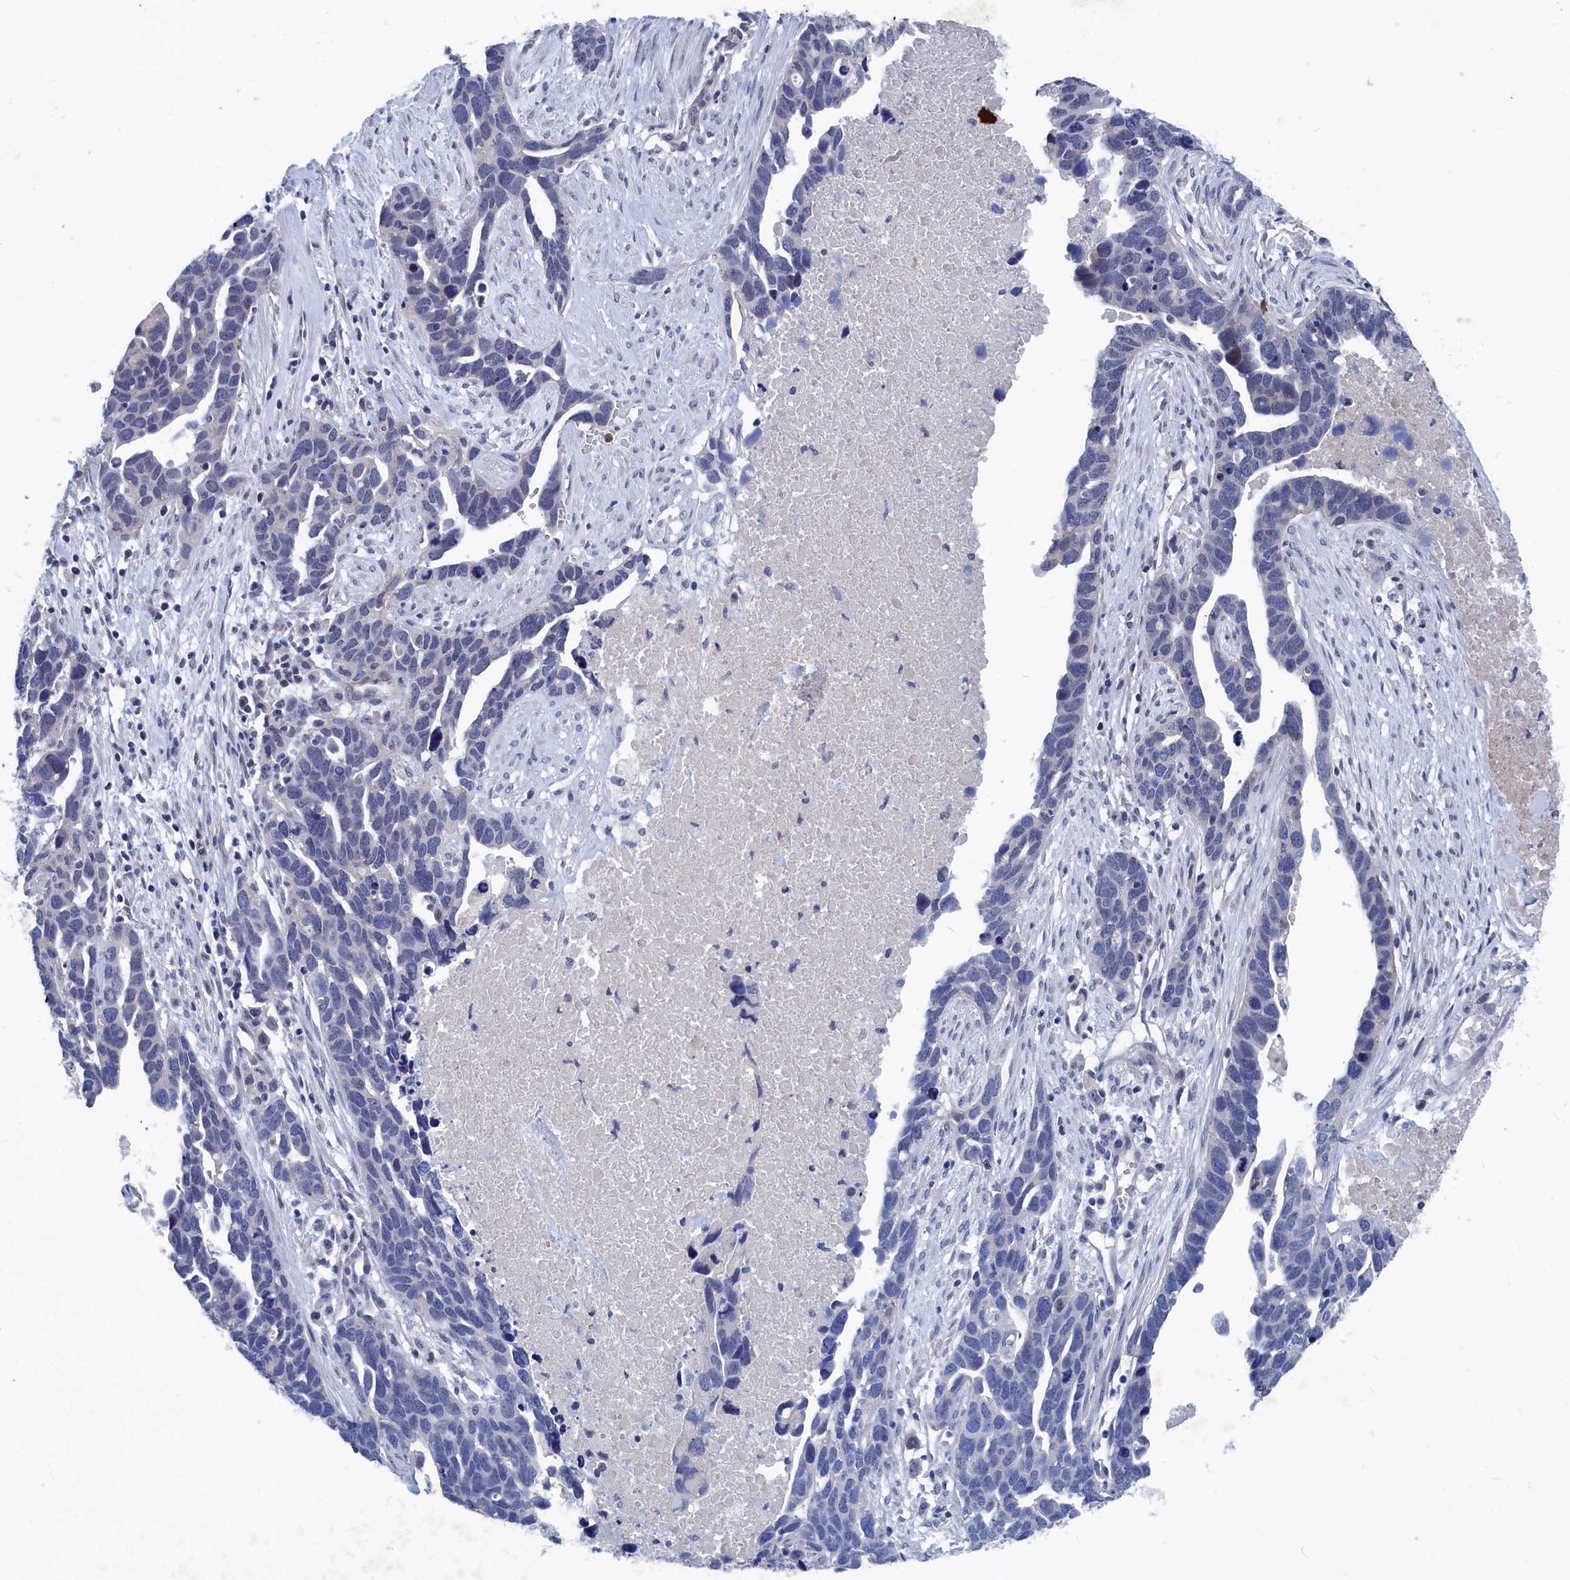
{"staining": {"intensity": "negative", "quantity": "none", "location": "none"}, "tissue": "ovarian cancer", "cell_type": "Tumor cells", "image_type": "cancer", "snomed": [{"axis": "morphology", "description": "Cystadenocarcinoma, serous, NOS"}, {"axis": "topography", "description": "Ovary"}], "caption": "Human ovarian cancer (serous cystadenocarcinoma) stained for a protein using immunohistochemistry reveals no staining in tumor cells.", "gene": "MARCHF3", "patient": {"sex": "female", "age": 54}}